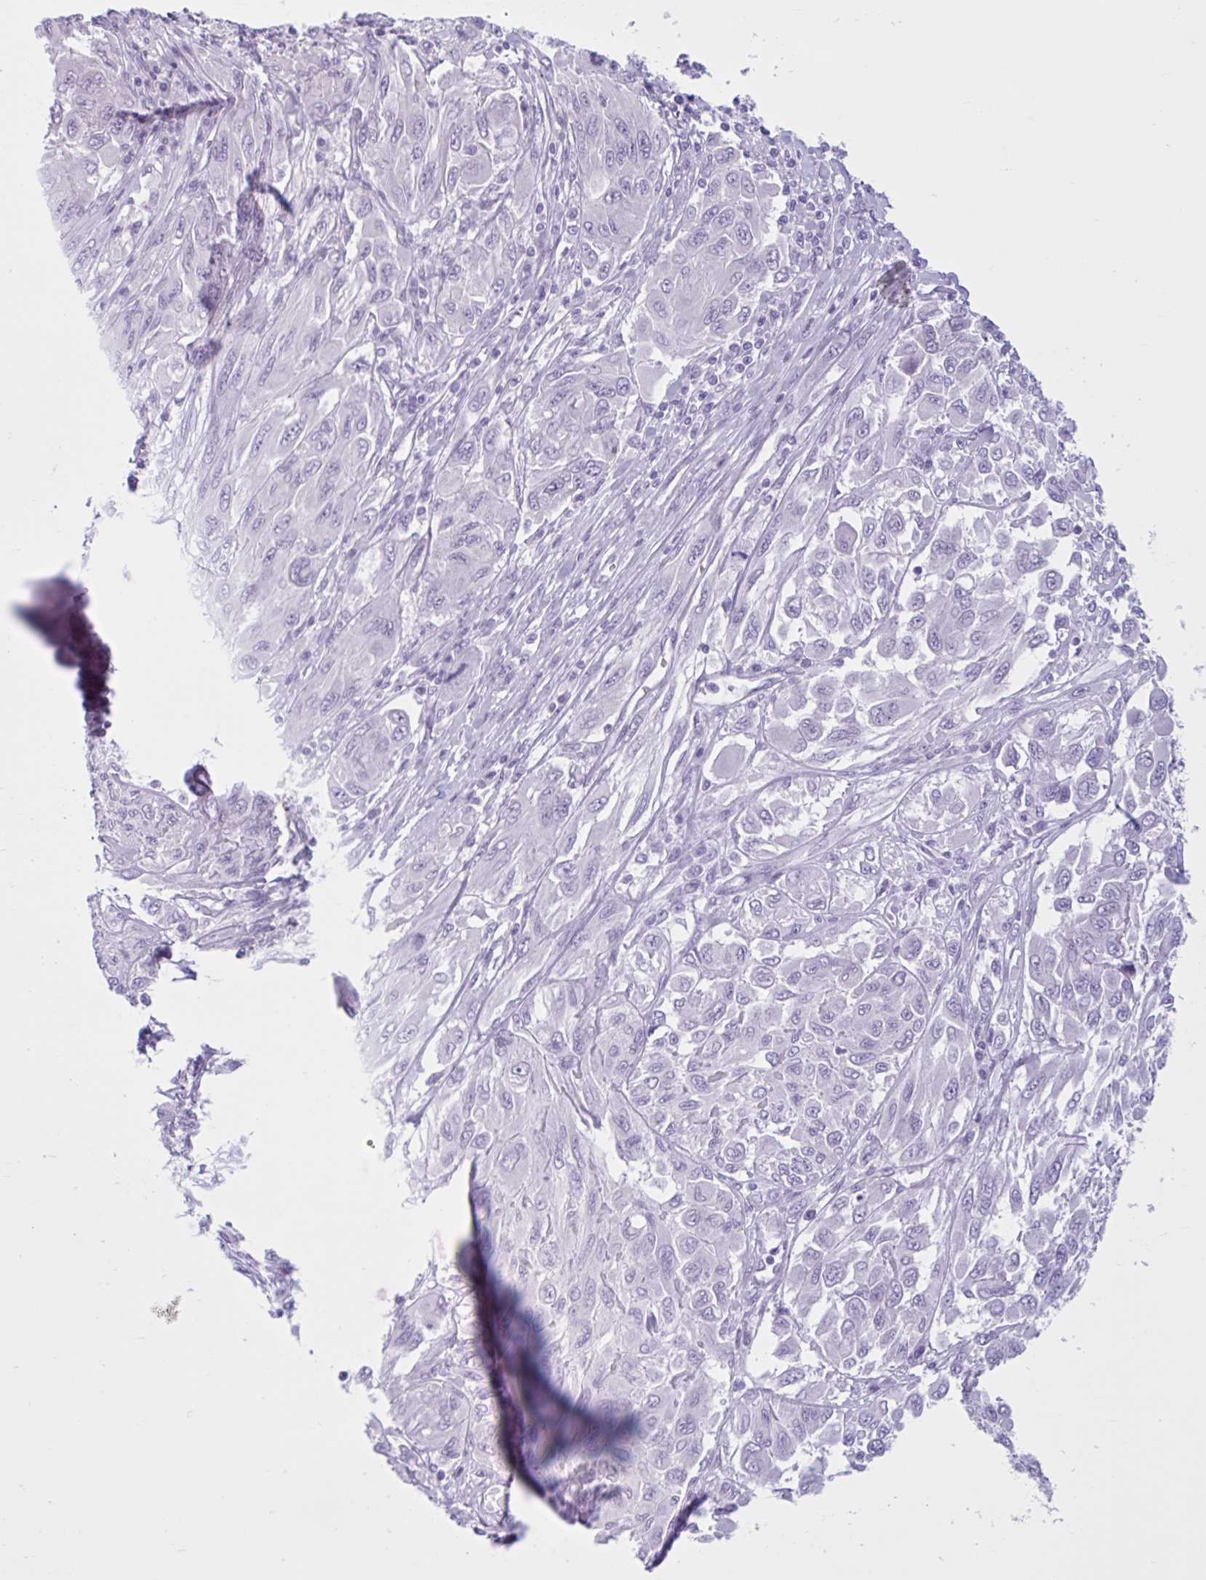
{"staining": {"intensity": "negative", "quantity": "none", "location": "none"}, "tissue": "melanoma", "cell_type": "Tumor cells", "image_type": "cancer", "snomed": [{"axis": "morphology", "description": "Malignant melanoma, NOS"}, {"axis": "topography", "description": "Skin"}], "caption": "The IHC histopathology image has no significant positivity in tumor cells of melanoma tissue.", "gene": "CEP120", "patient": {"sex": "female", "age": 91}}